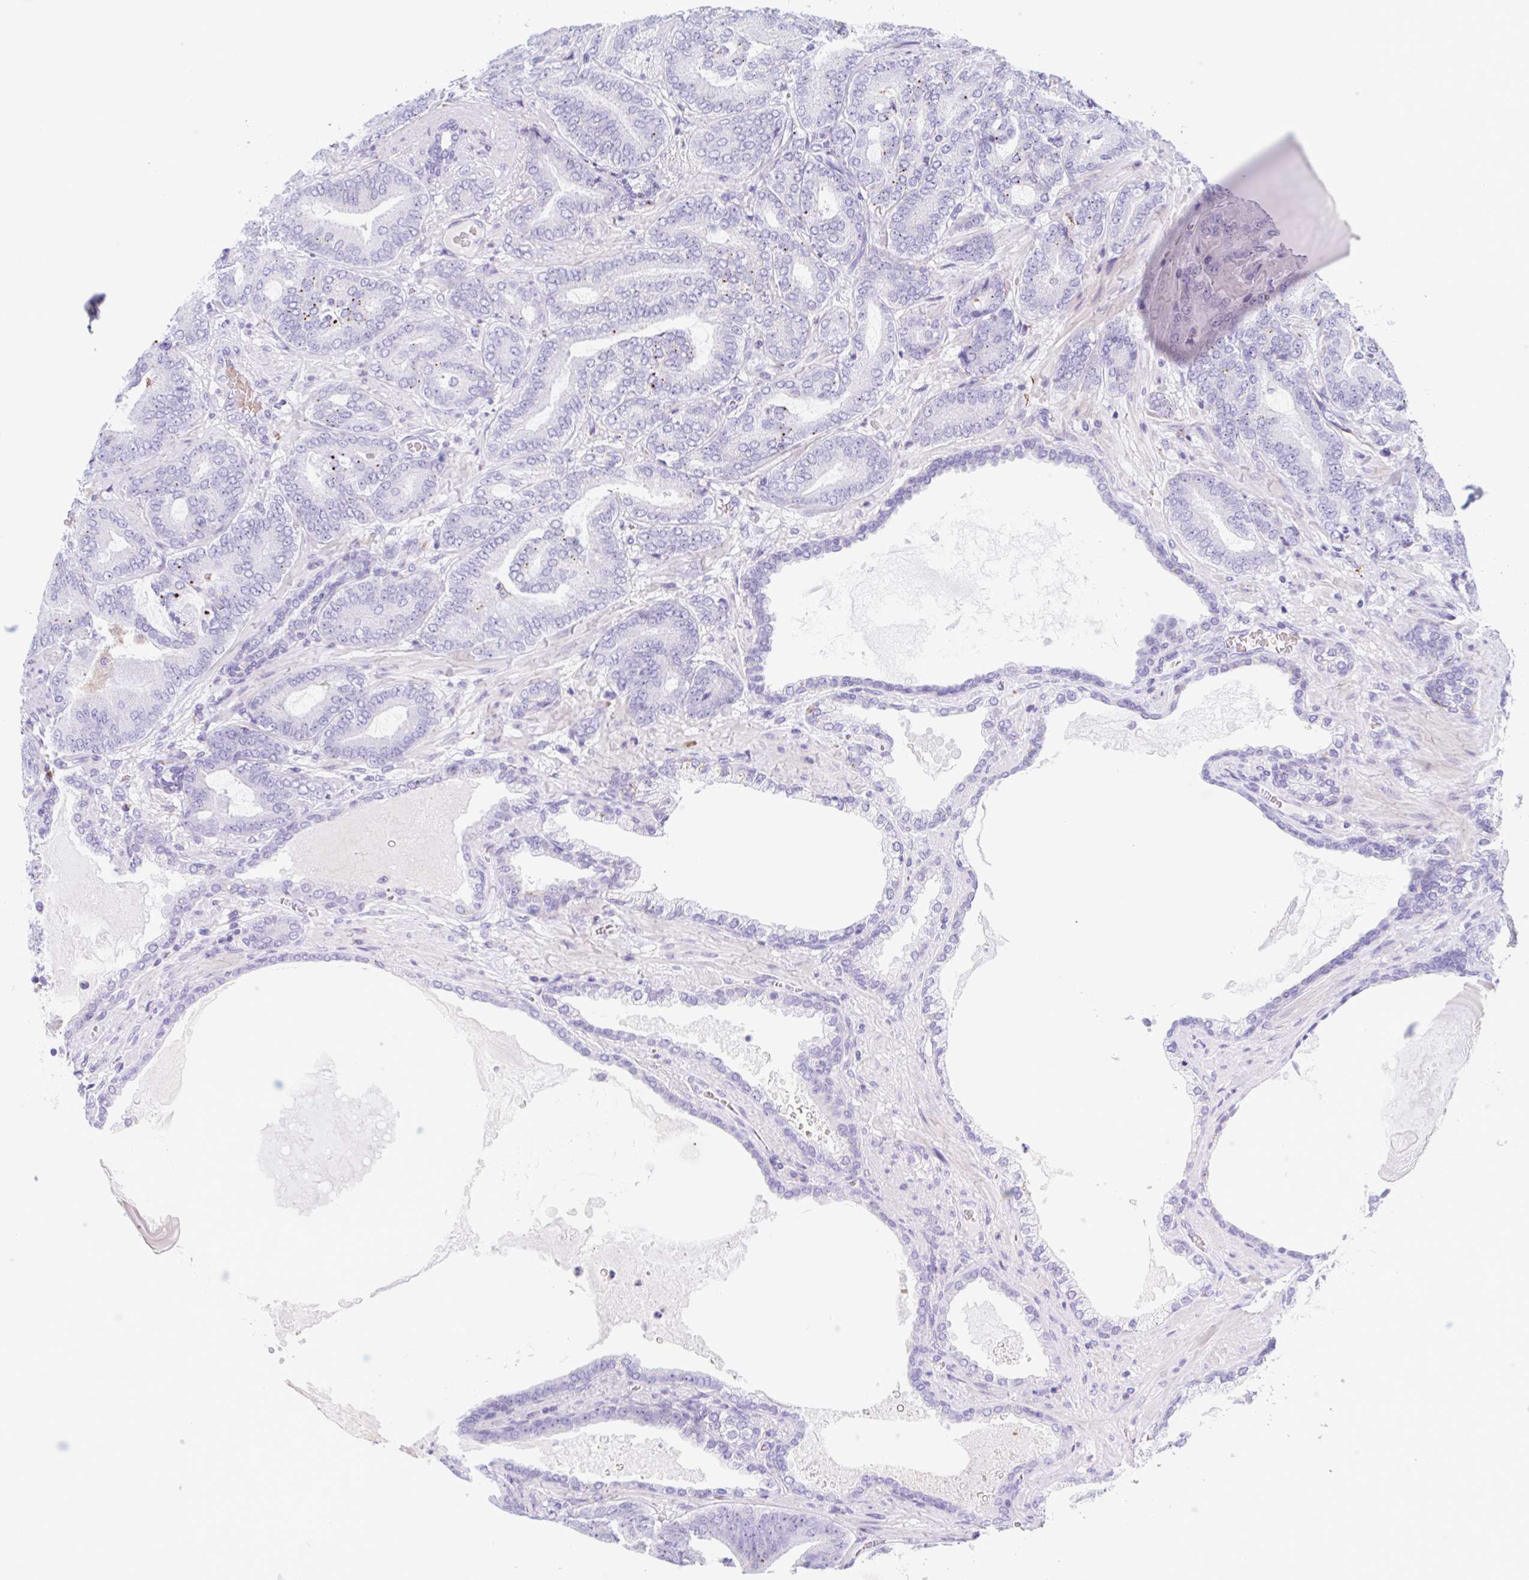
{"staining": {"intensity": "moderate", "quantity": "<25%", "location": "cytoplasmic/membranous"}, "tissue": "prostate cancer", "cell_type": "Tumor cells", "image_type": "cancer", "snomed": [{"axis": "morphology", "description": "Adenocarcinoma, High grade"}, {"axis": "topography", "description": "Prostate"}], "caption": "Protein expression analysis of human prostate cancer (adenocarcinoma (high-grade)) reveals moderate cytoplasmic/membranous expression in approximately <25% of tumor cells.", "gene": "ANKRD9", "patient": {"sex": "male", "age": 62}}